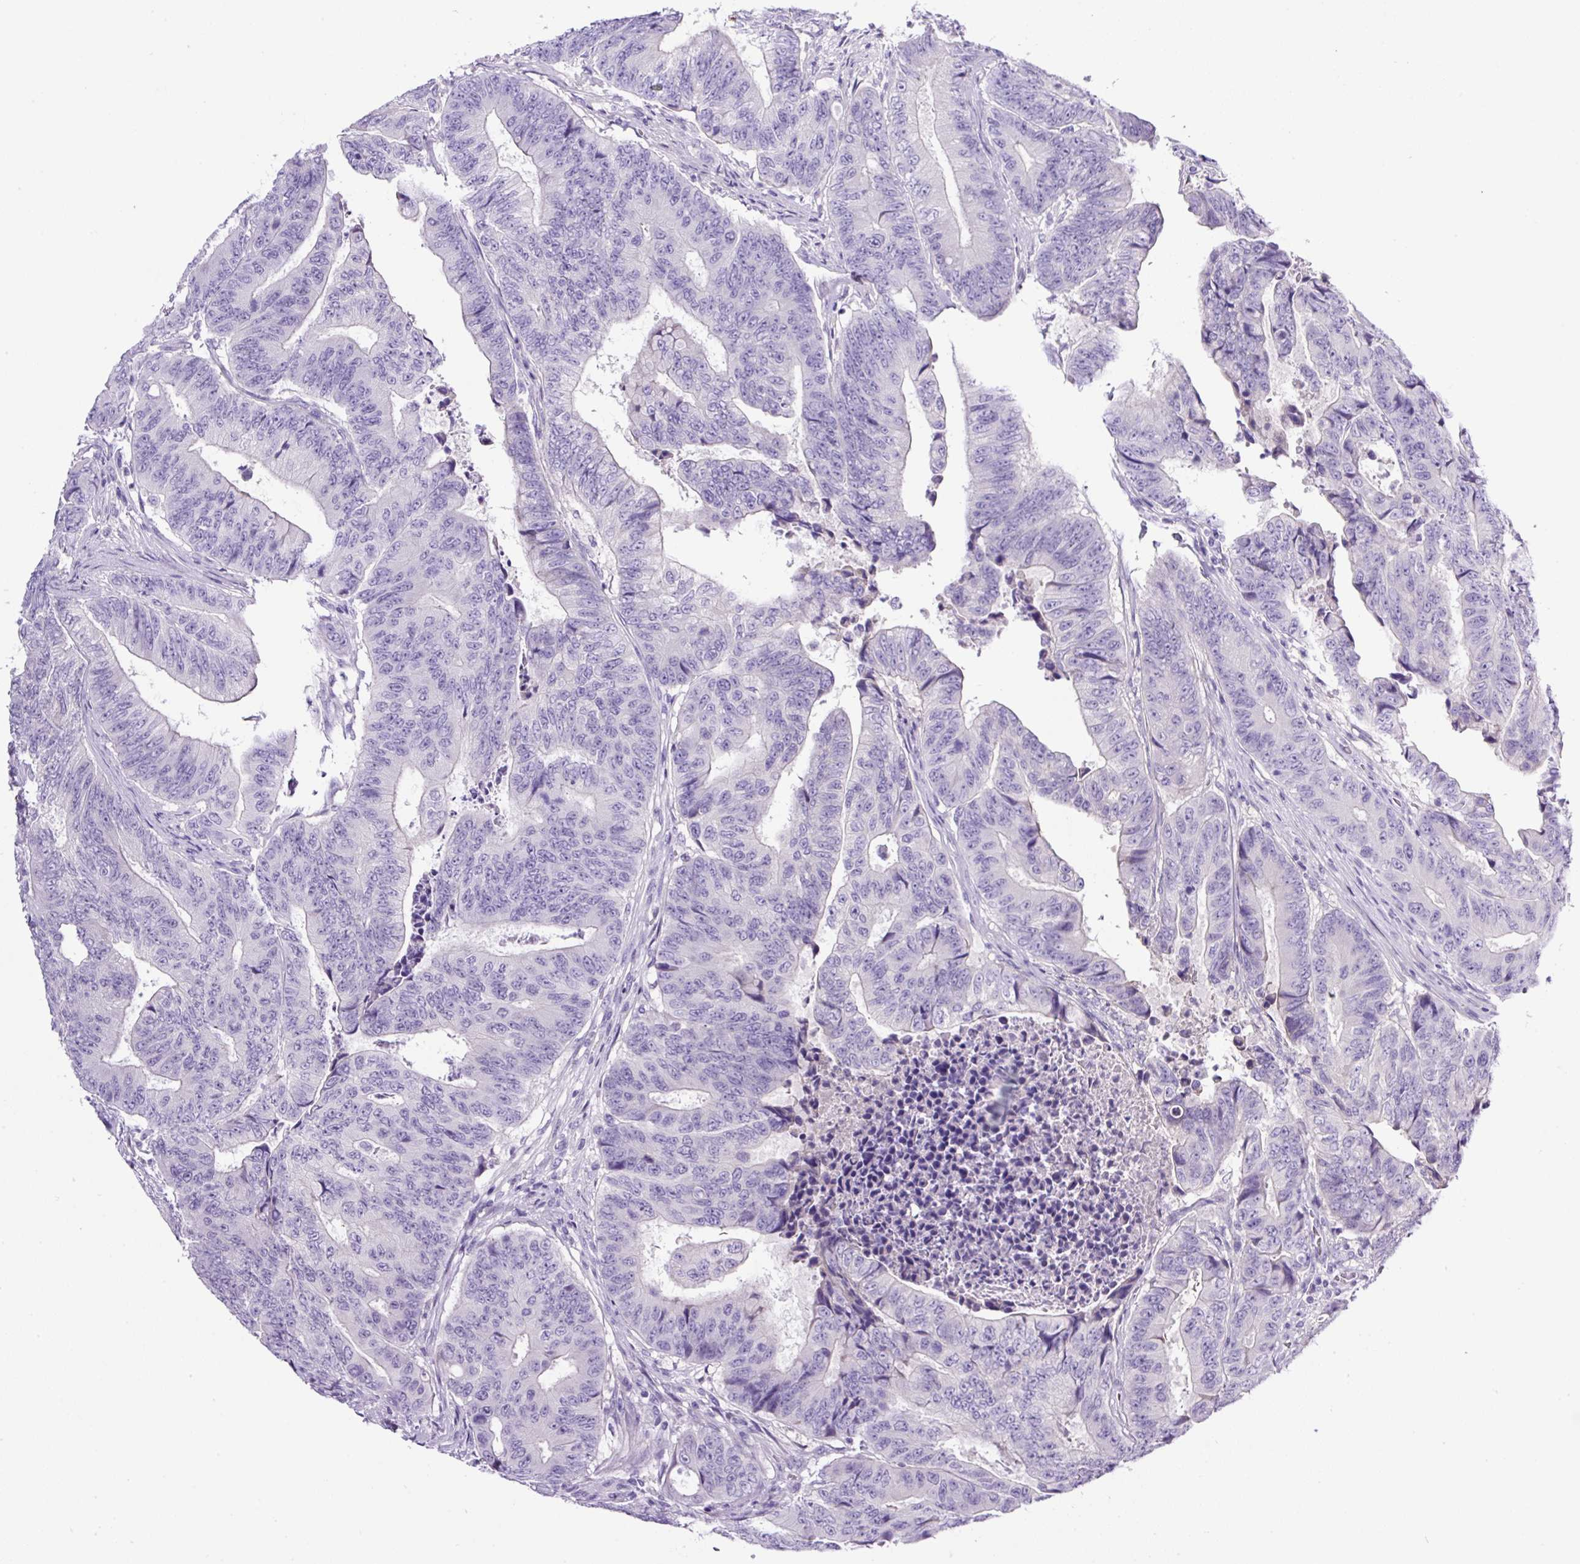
{"staining": {"intensity": "negative", "quantity": "none", "location": "none"}, "tissue": "colorectal cancer", "cell_type": "Tumor cells", "image_type": "cancer", "snomed": [{"axis": "morphology", "description": "Adenocarcinoma, NOS"}, {"axis": "topography", "description": "Colon"}], "caption": "Photomicrograph shows no protein expression in tumor cells of colorectal adenocarcinoma tissue.", "gene": "SP8", "patient": {"sex": "female", "age": 48}}